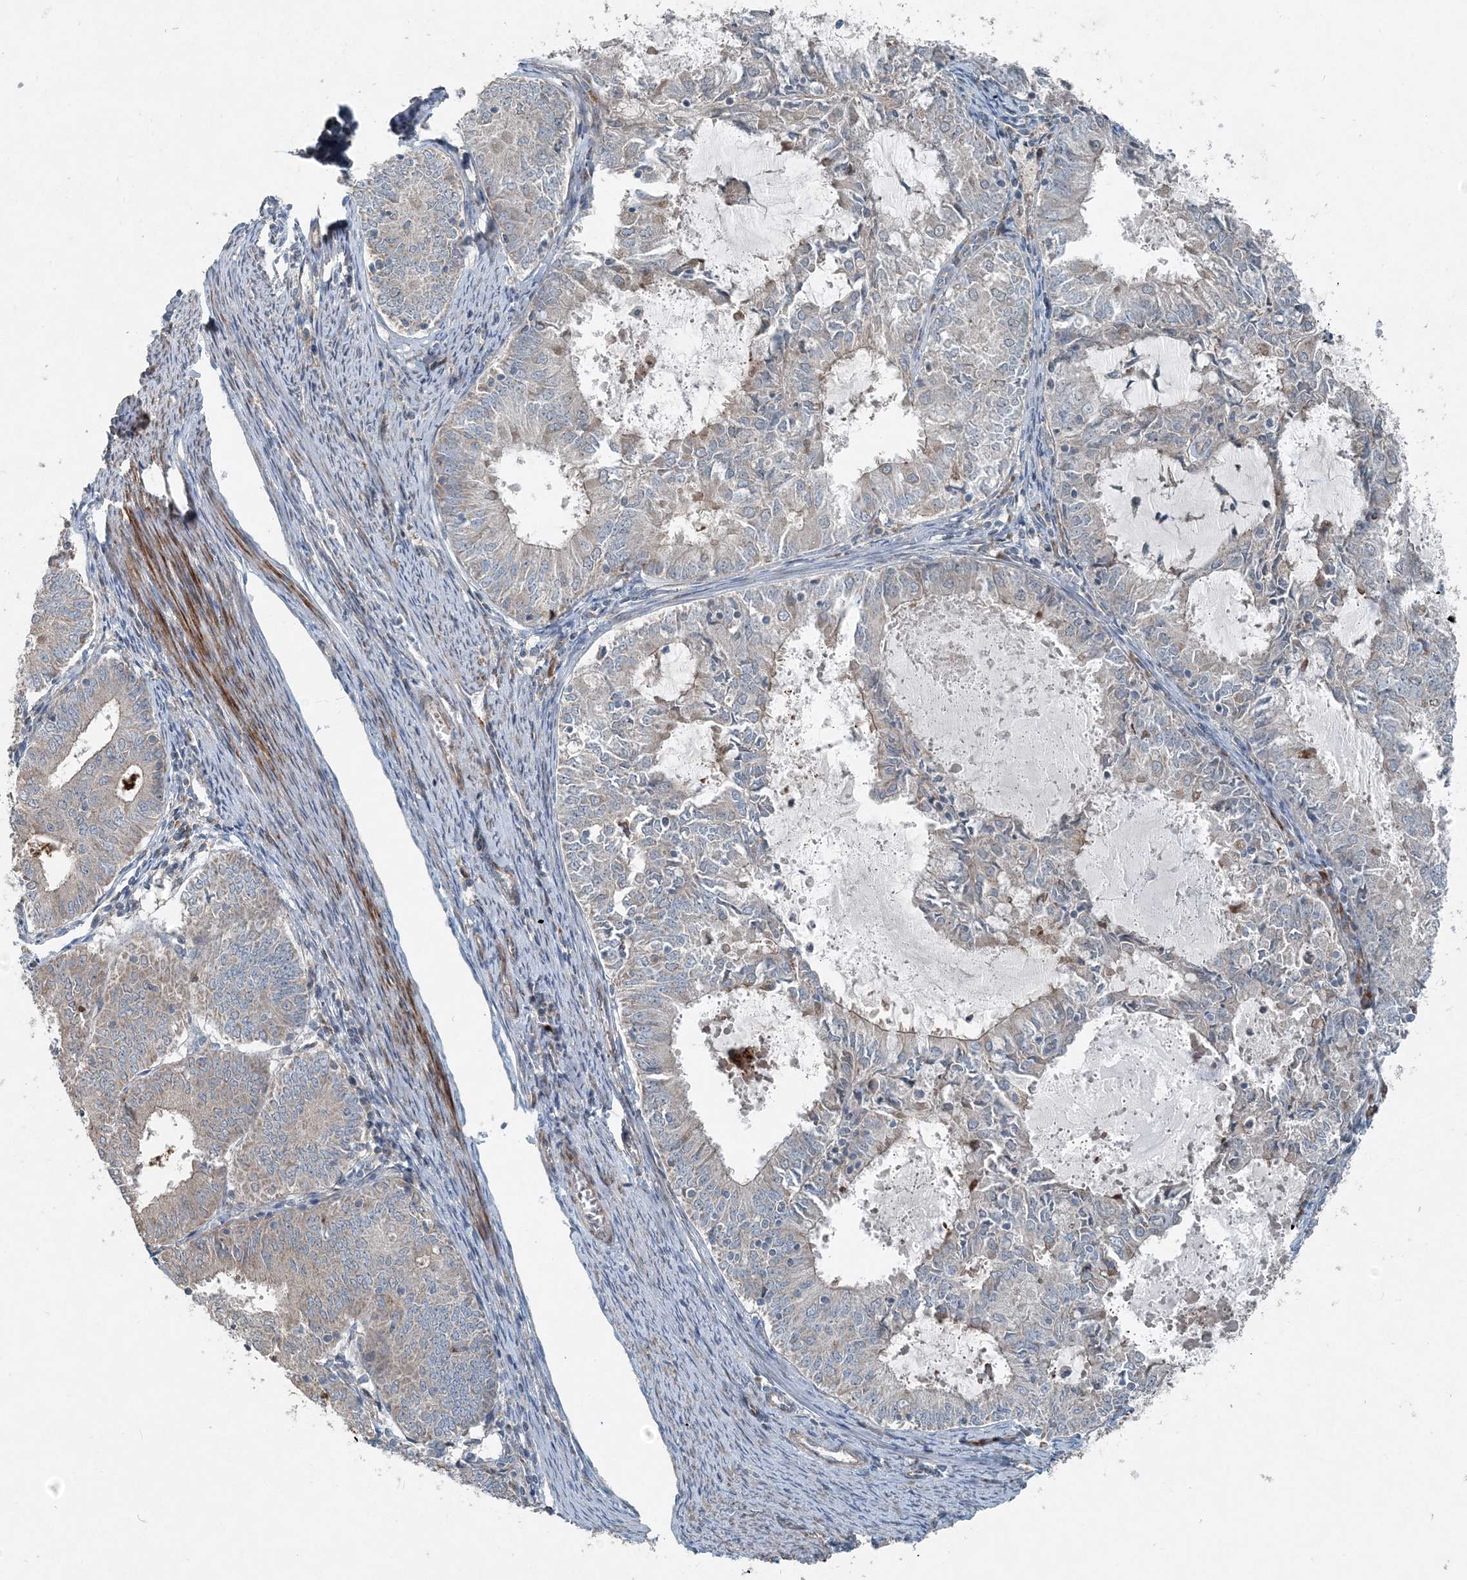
{"staining": {"intensity": "weak", "quantity": "<25%", "location": "cytoplasmic/membranous"}, "tissue": "endometrial cancer", "cell_type": "Tumor cells", "image_type": "cancer", "snomed": [{"axis": "morphology", "description": "Adenocarcinoma, NOS"}, {"axis": "topography", "description": "Endometrium"}], "caption": "Protein analysis of endometrial adenocarcinoma displays no significant expression in tumor cells. The staining is performed using DAB brown chromogen with nuclei counter-stained in using hematoxylin.", "gene": "INTU", "patient": {"sex": "female", "age": 57}}